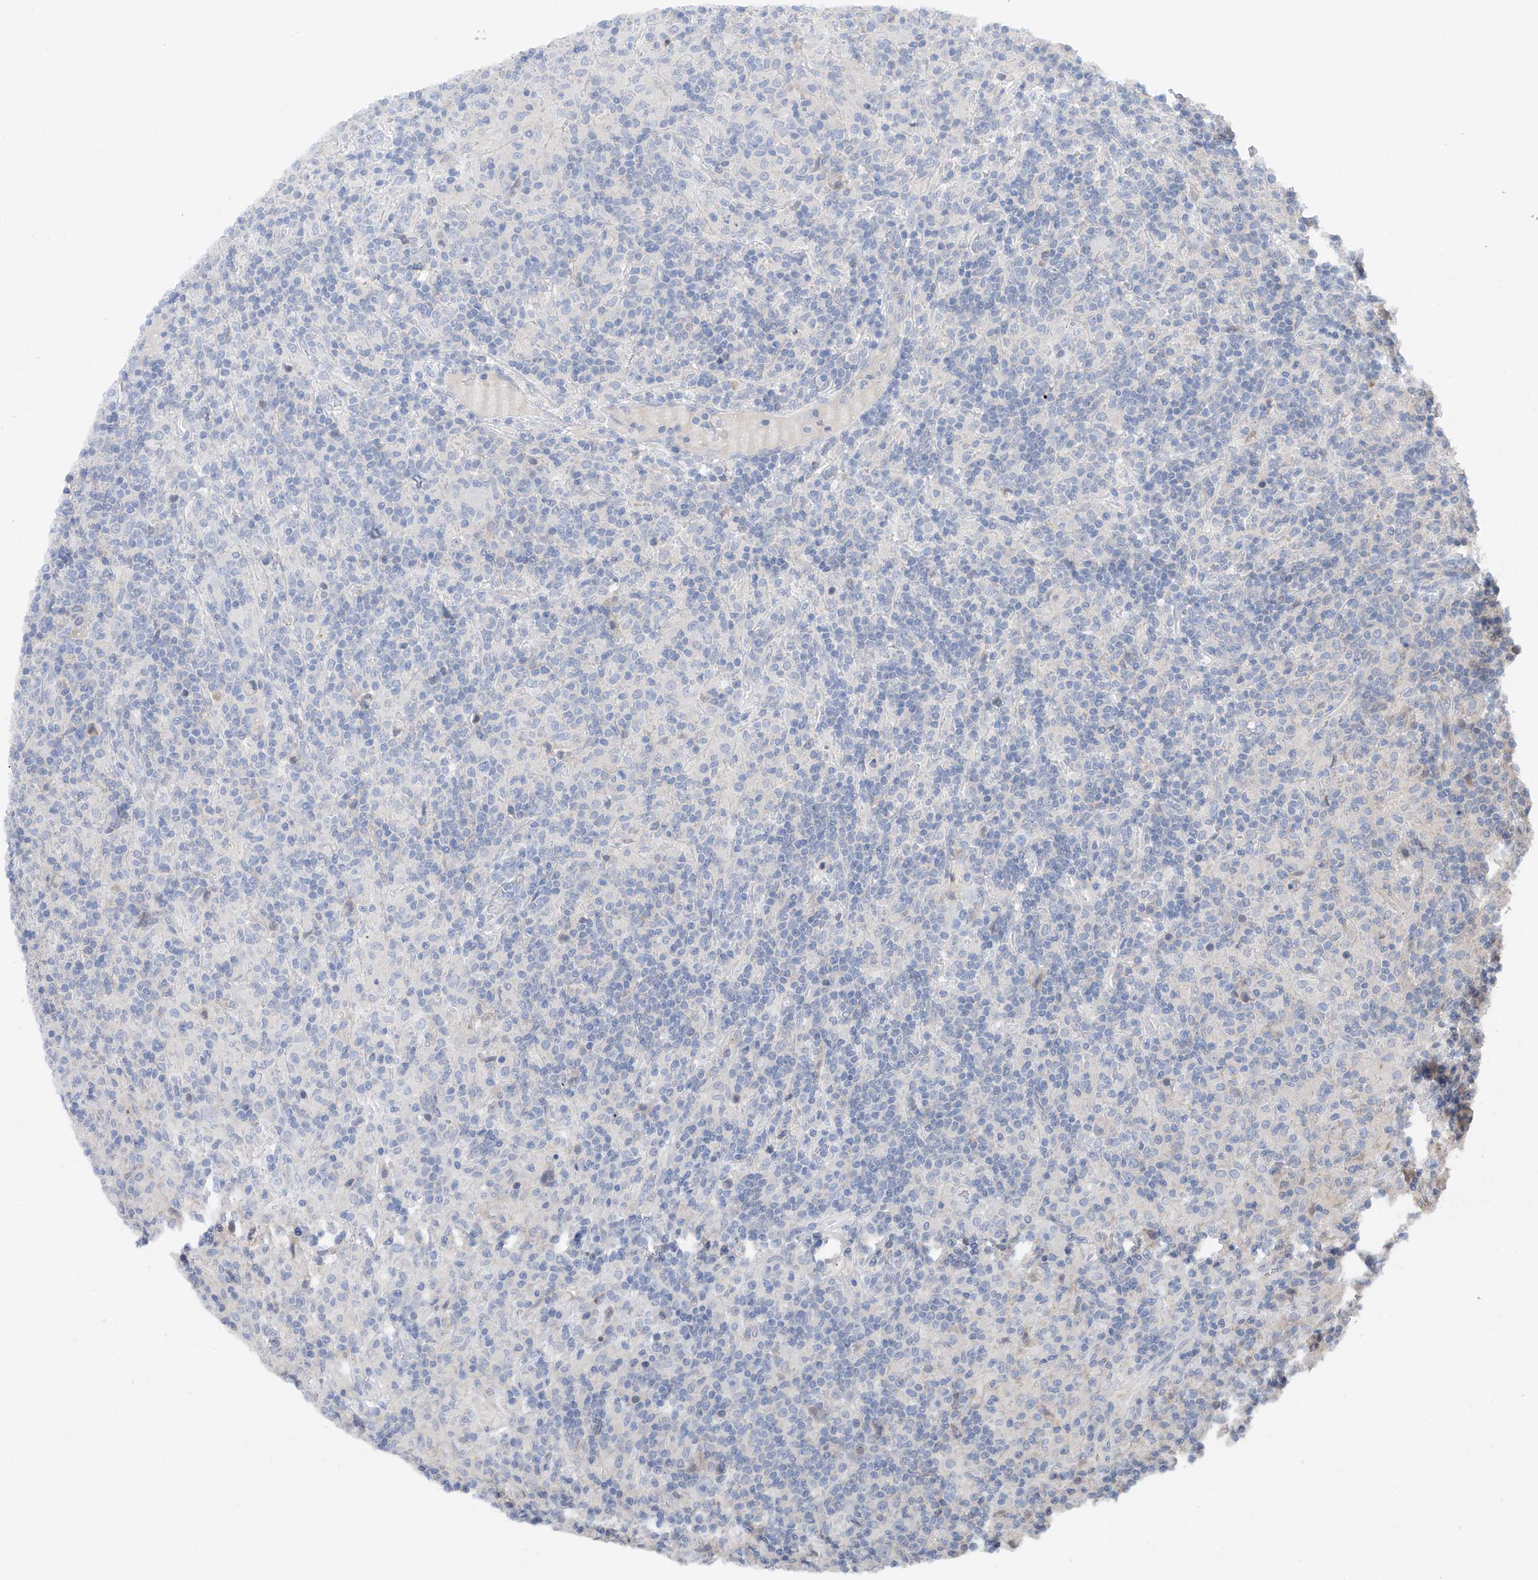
{"staining": {"intensity": "negative", "quantity": "none", "location": "none"}, "tissue": "lymphoma", "cell_type": "Tumor cells", "image_type": "cancer", "snomed": [{"axis": "morphology", "description": "Hodgkin's disease, NOS"}, {"axis": "topography", "description": "Lymph node"}], "caption": "DAB immunohistochemical staining of lymphoma demonstrates no significant staining in tumor cells.", "gene": "FUCA2", "patient": {"sex": "male", "age": 70}}